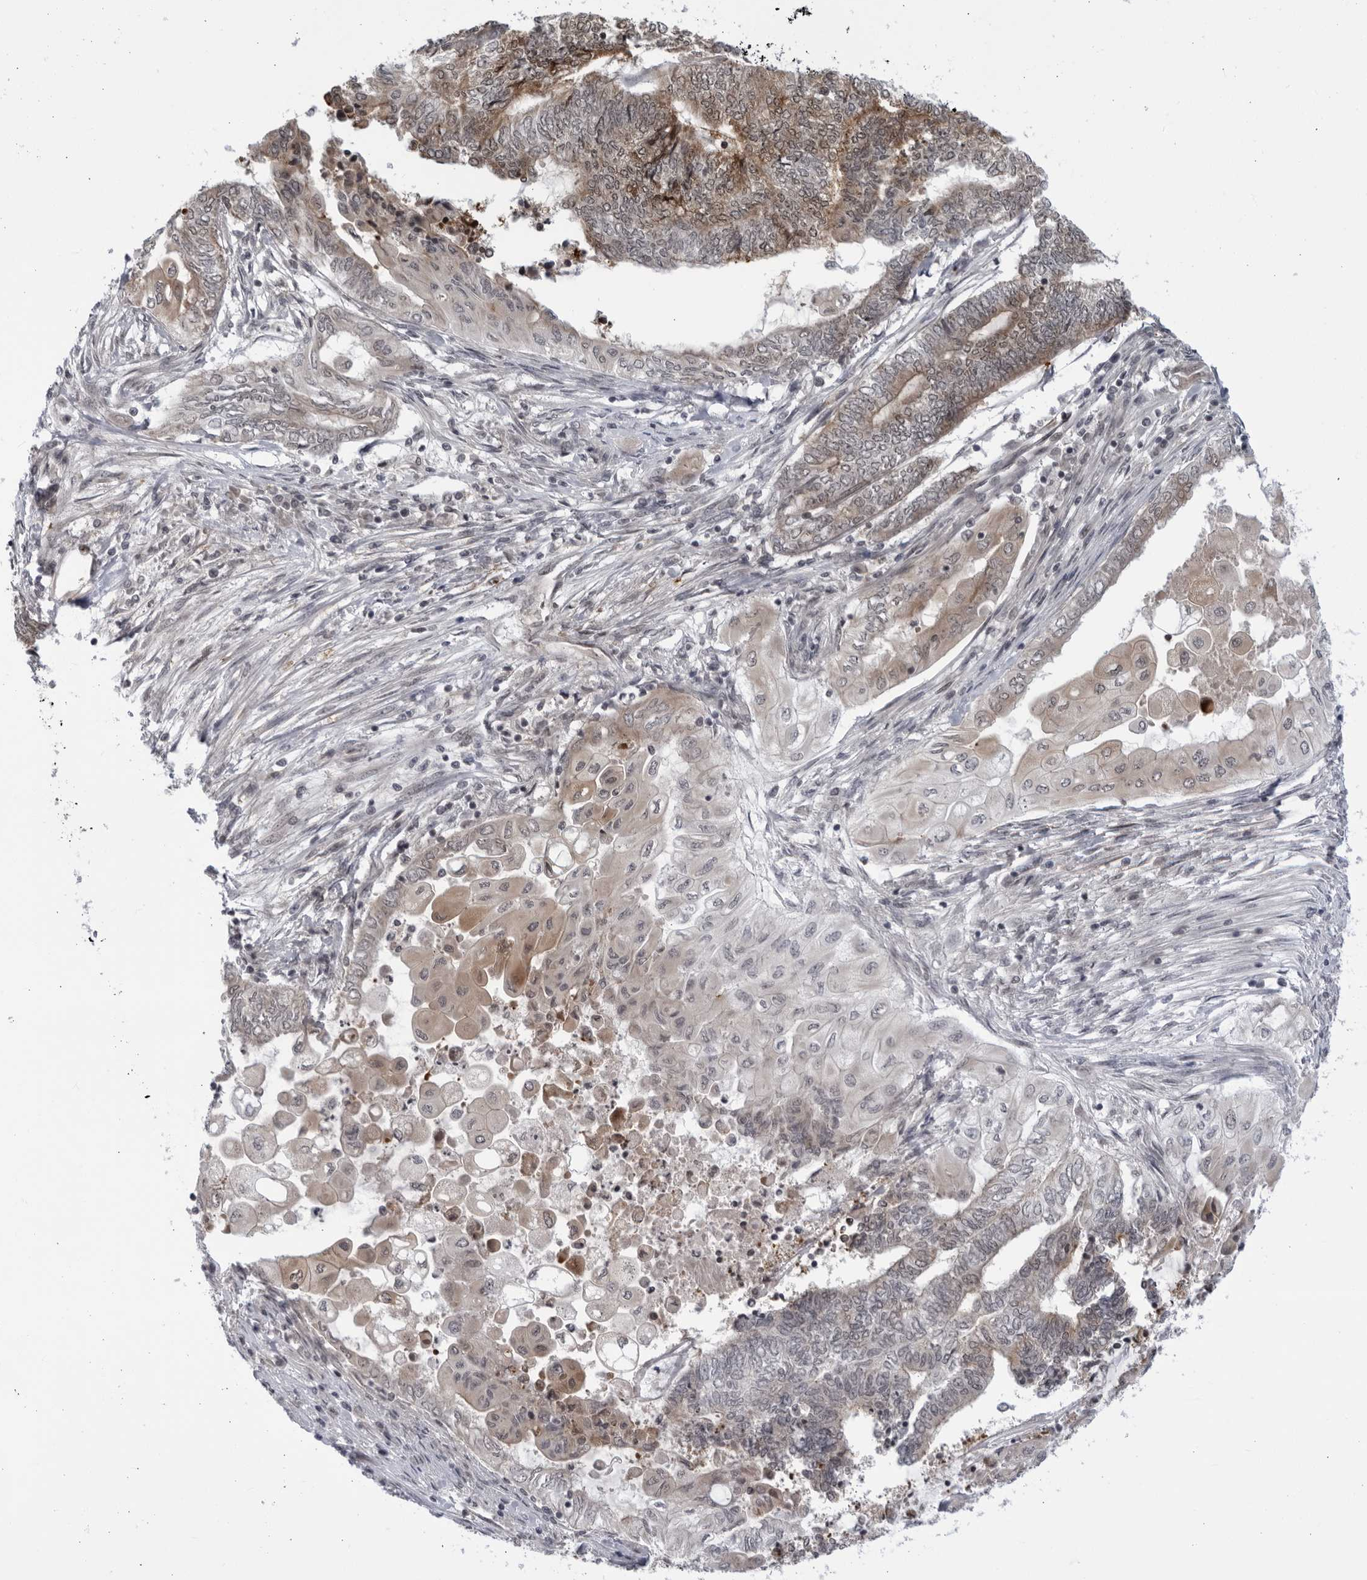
{"staining": {"intensity": "moderate", "quantity": "25%-75%", "location": "cytoplasmic/membranous,nuclear"}, "tissue": "endometrial cancer", "cell_type": "Tumor cells", "image_type": "cancer", "snomed": [{"axis": "morphology", "description": "Adenocarcinoma, NOS"}, {"axis": "topography", "description": "Uterus"}, {"axis": "topography", "description": "Endometrium"}], "caption": "Protein expression by immunohistochemistry reveals moderate cytoplasmic/membranous and nuclear expression in approximately 25%-75% of tumor cells in endometrial cancer.", "gene": "ITGB3BP", "patient": {"sex": "female", "age": 70}}